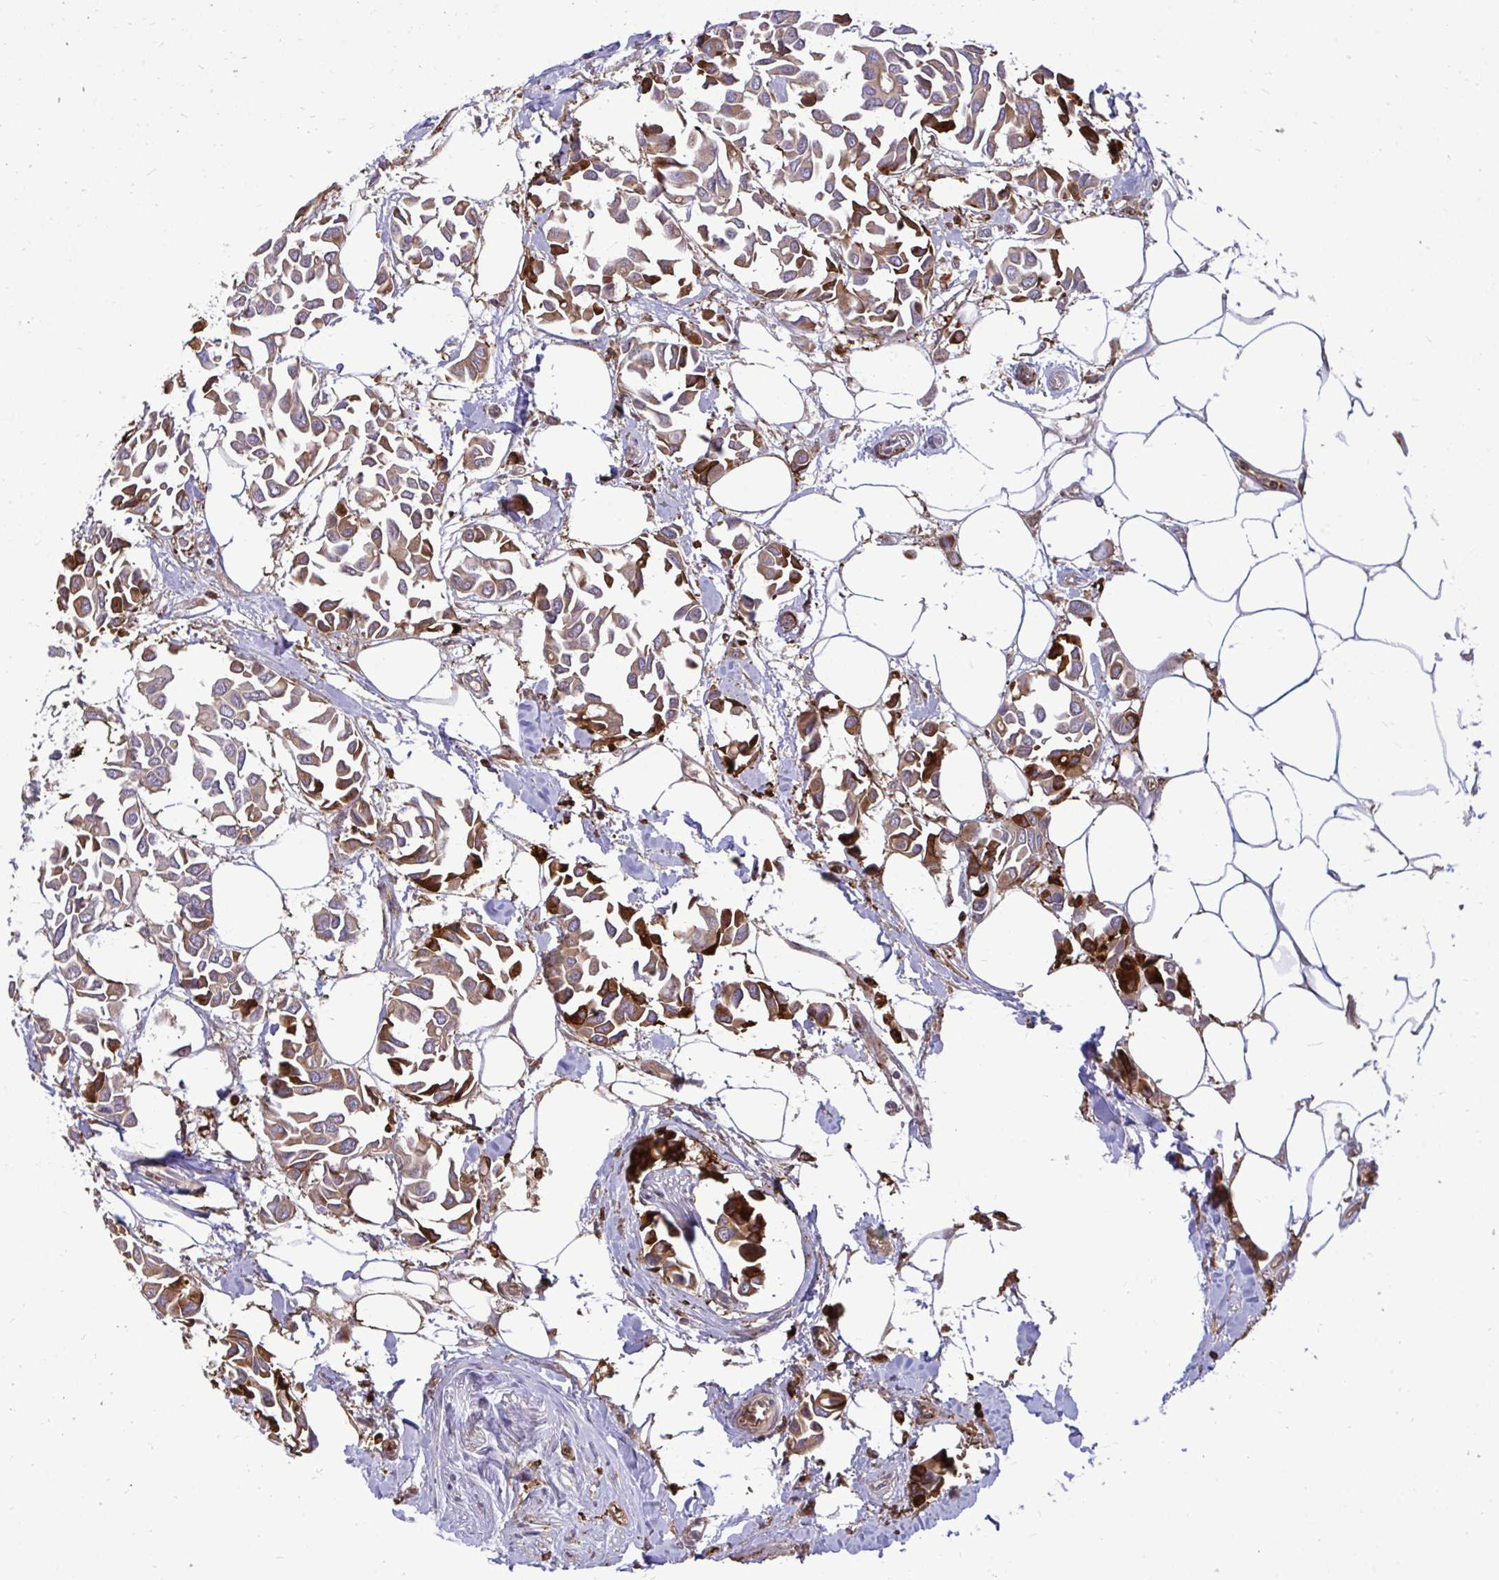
{"staining": {"intensity": "moderate", "quantity": ">75%", "location": "cytoplasmic/membranous"}, "tissue": "breast cancer", "cell_type": "Tumor cells", "image_type": "cancer", "snomed": [{"axis": "morphology", "description": "Duct carcinoma"}, {"axis": "topography", "description": "Breast"}], "caption": "Immunohistochemistry (DAB) staining of human breast infiltrating ductal carcinoma shows moderate cytoplasmic/membranous protein expression in approximately >75% of tumor cells.", "gene": "F2", "patient": {"sex": "female", "age": 54}}